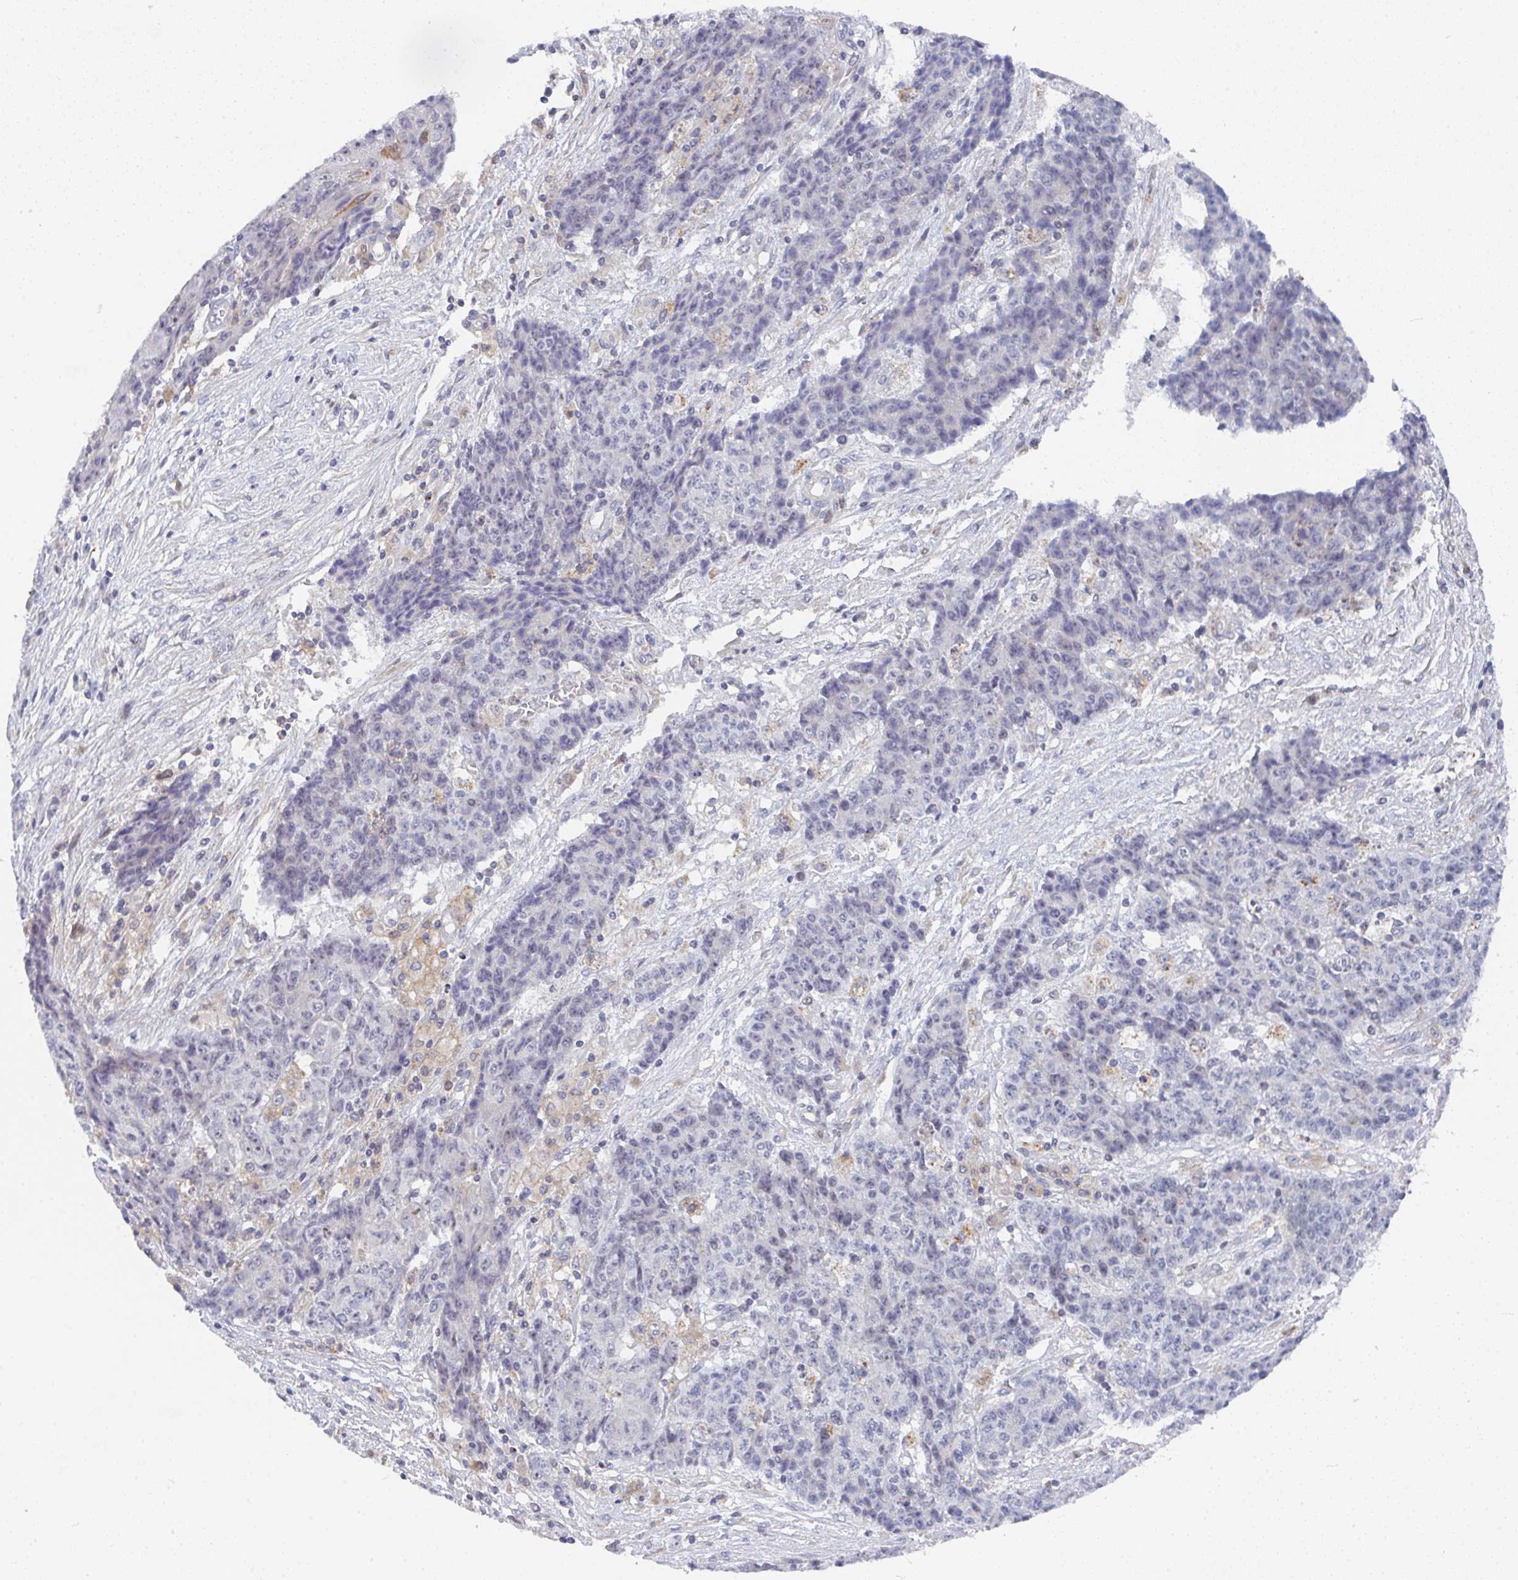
{"staining": {"intensity": "negative", "quantity": "none", "location": "none"}, "tissue": "ovarian cancer", "cell_type": "Tumor cells", "image_type": "cancer", "snomed": [{"axis": "morphology", "description": "Carcinoma, endometroid"}, {"axis": "topography", "description": "Ovary"}], "caption": "Immunohistochemical staining of ovarian endometroid carcinoma exhibits no significant expression in tumor cells.", "gene": "KLHL33", "patient": {"sex": "female", "age": 42}}